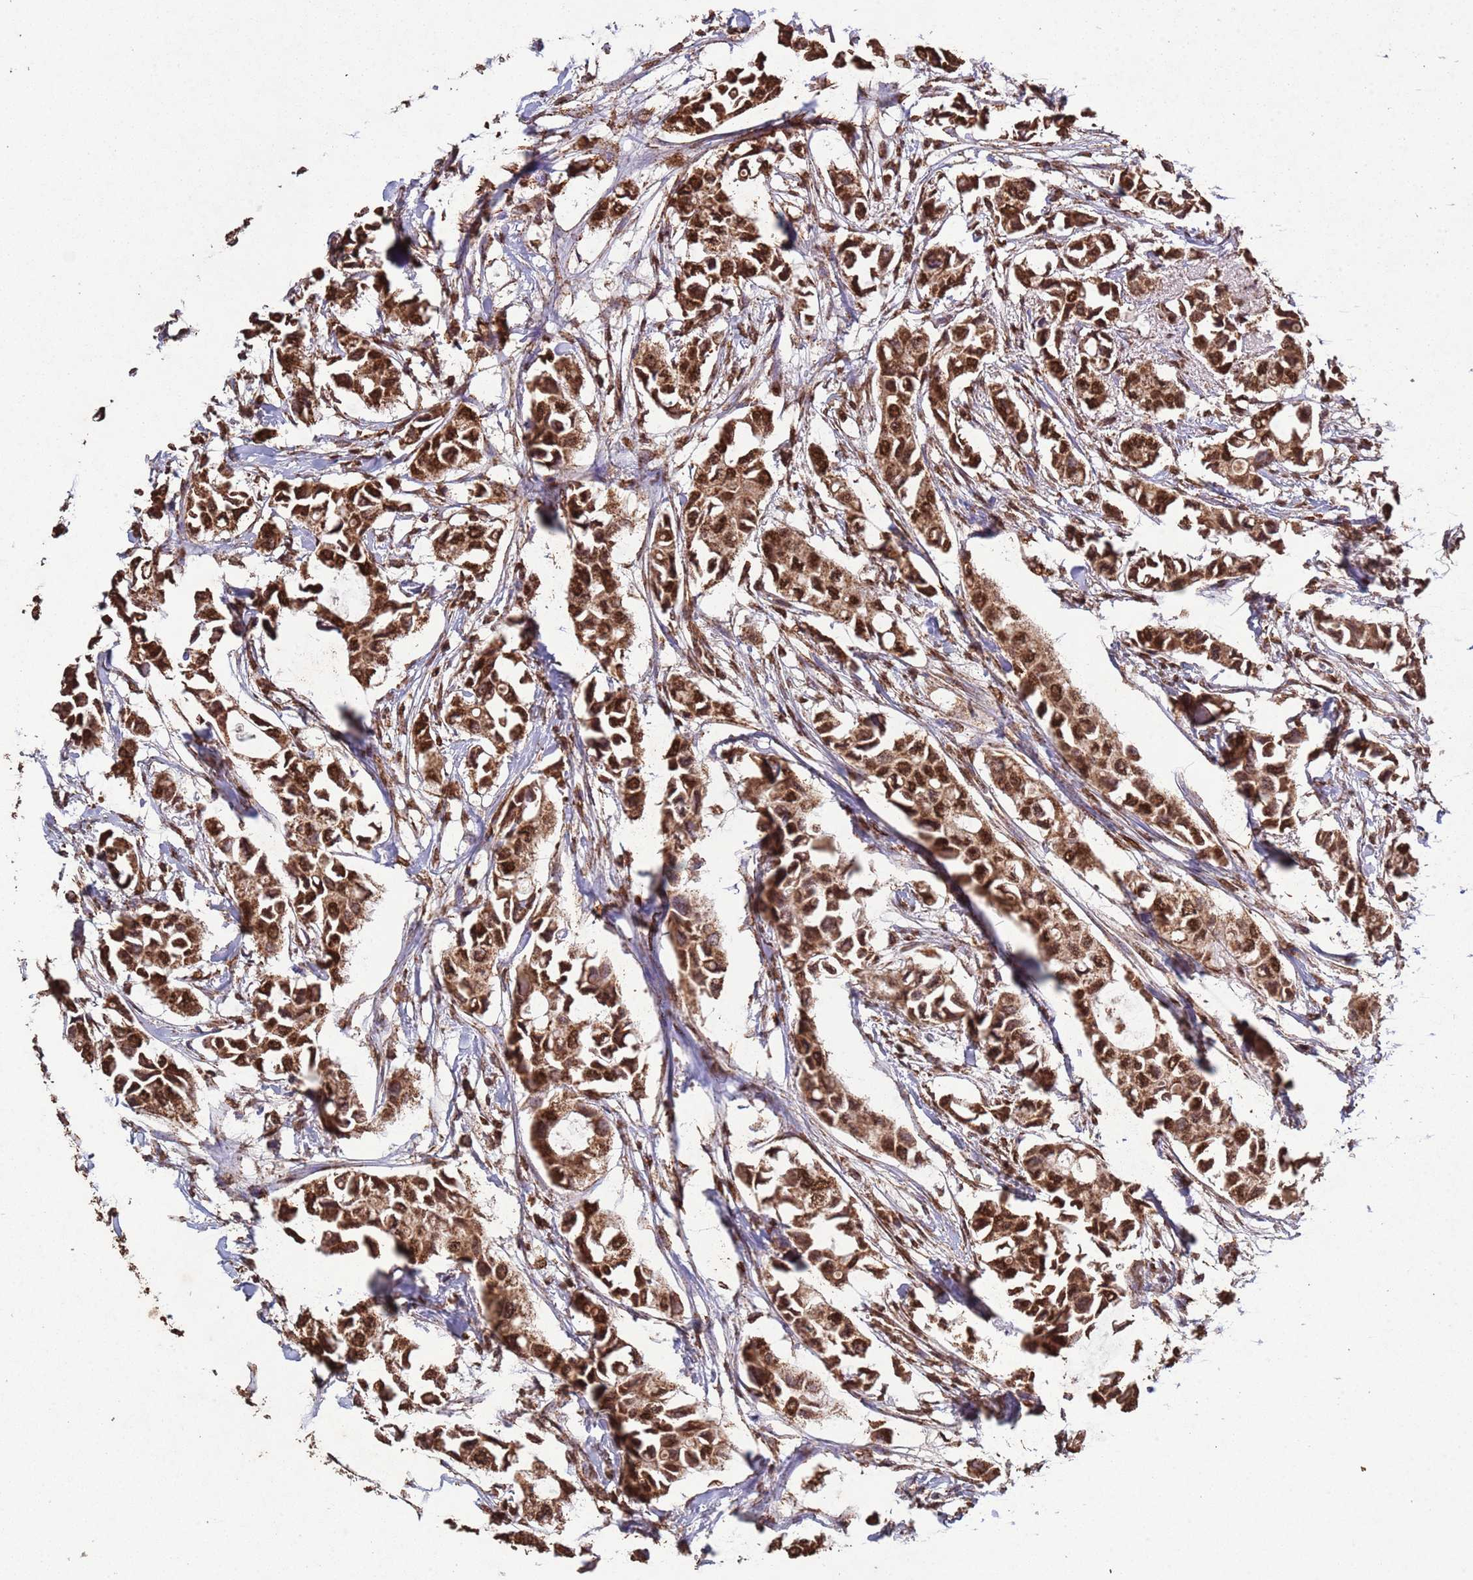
{"staining": {"intensity": "strong", "quantity": ">75%", "location": "cytoplasmic/membranous,nuclear"}, "tissue": "breast cancer", "cell_type": "Tumor cells", "image_type": "cancer", "snomed": [{"axis": "morphology", "description": "Duct carcinoma"}, {"axis": "topography", "description": "Breast"}], "caption": "The immunohistochemical stain shows strong cytoplasmic/membranous and nuclear positivity in tumor cells of breast cancer tissue.", "gene": "HDAC10", "patient": {"sex": "female", "age": 41}}